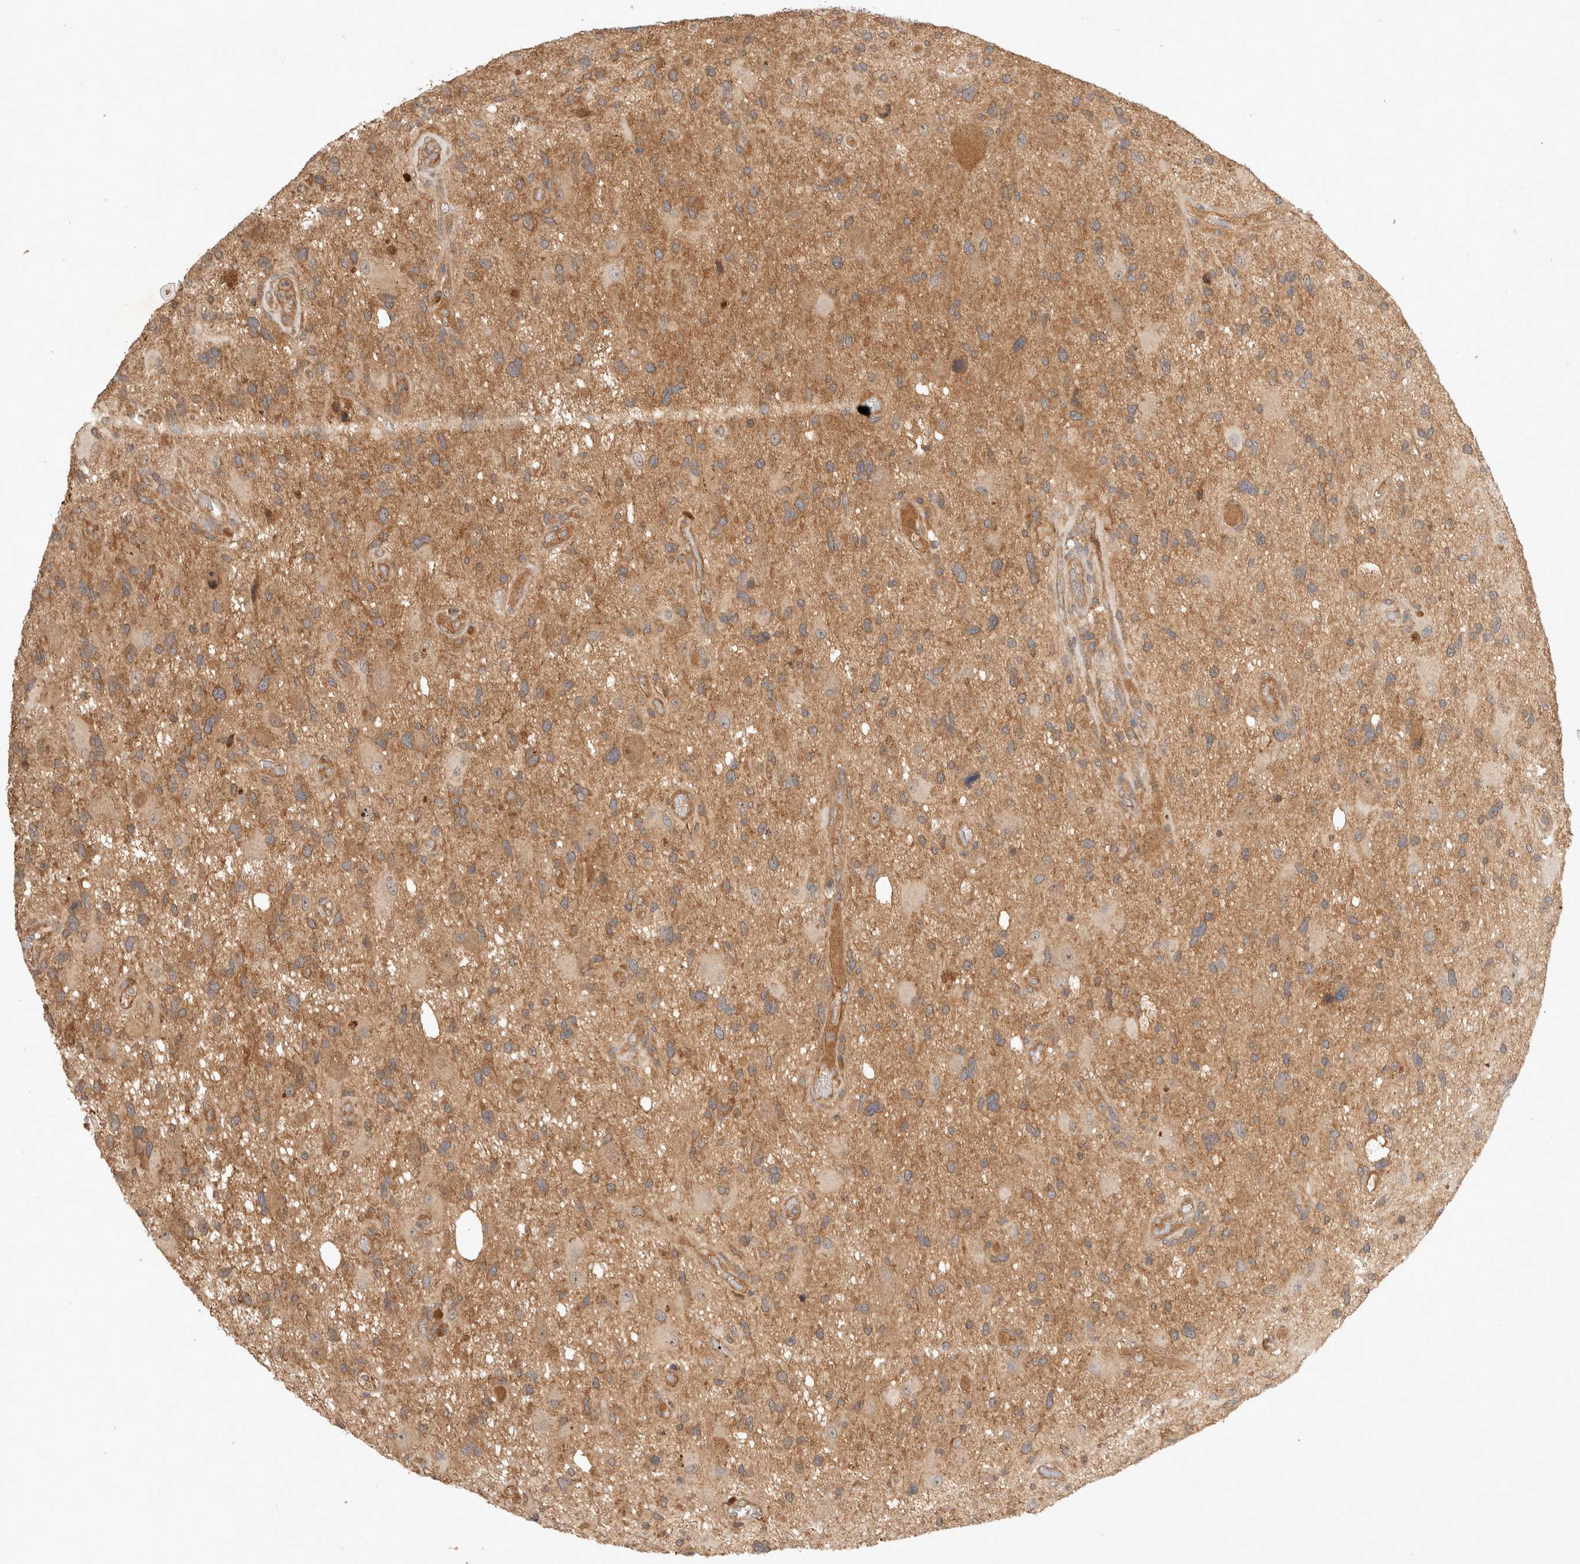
{"staining": {"intensity": "moderate", "quantity": ">75%", "location": "cytoplasmic/membranous"}, "tissue": "glioma", "cell_type": "Tumor cells", "image_type": "cancer", "snomed": [{"axis": "morphology", "description": "Glioma, malignant, High grade"}, {"axis": "topography", "description": "Brain"}], "caption": "There is medium levels of moderate cytoplasmic/membranous positivity in tumor cells of glioma, as demonstrated by immunohistochemical staining (brown color).", "gene": "YES1", "patient": {"sex": "male", "age": 33}}